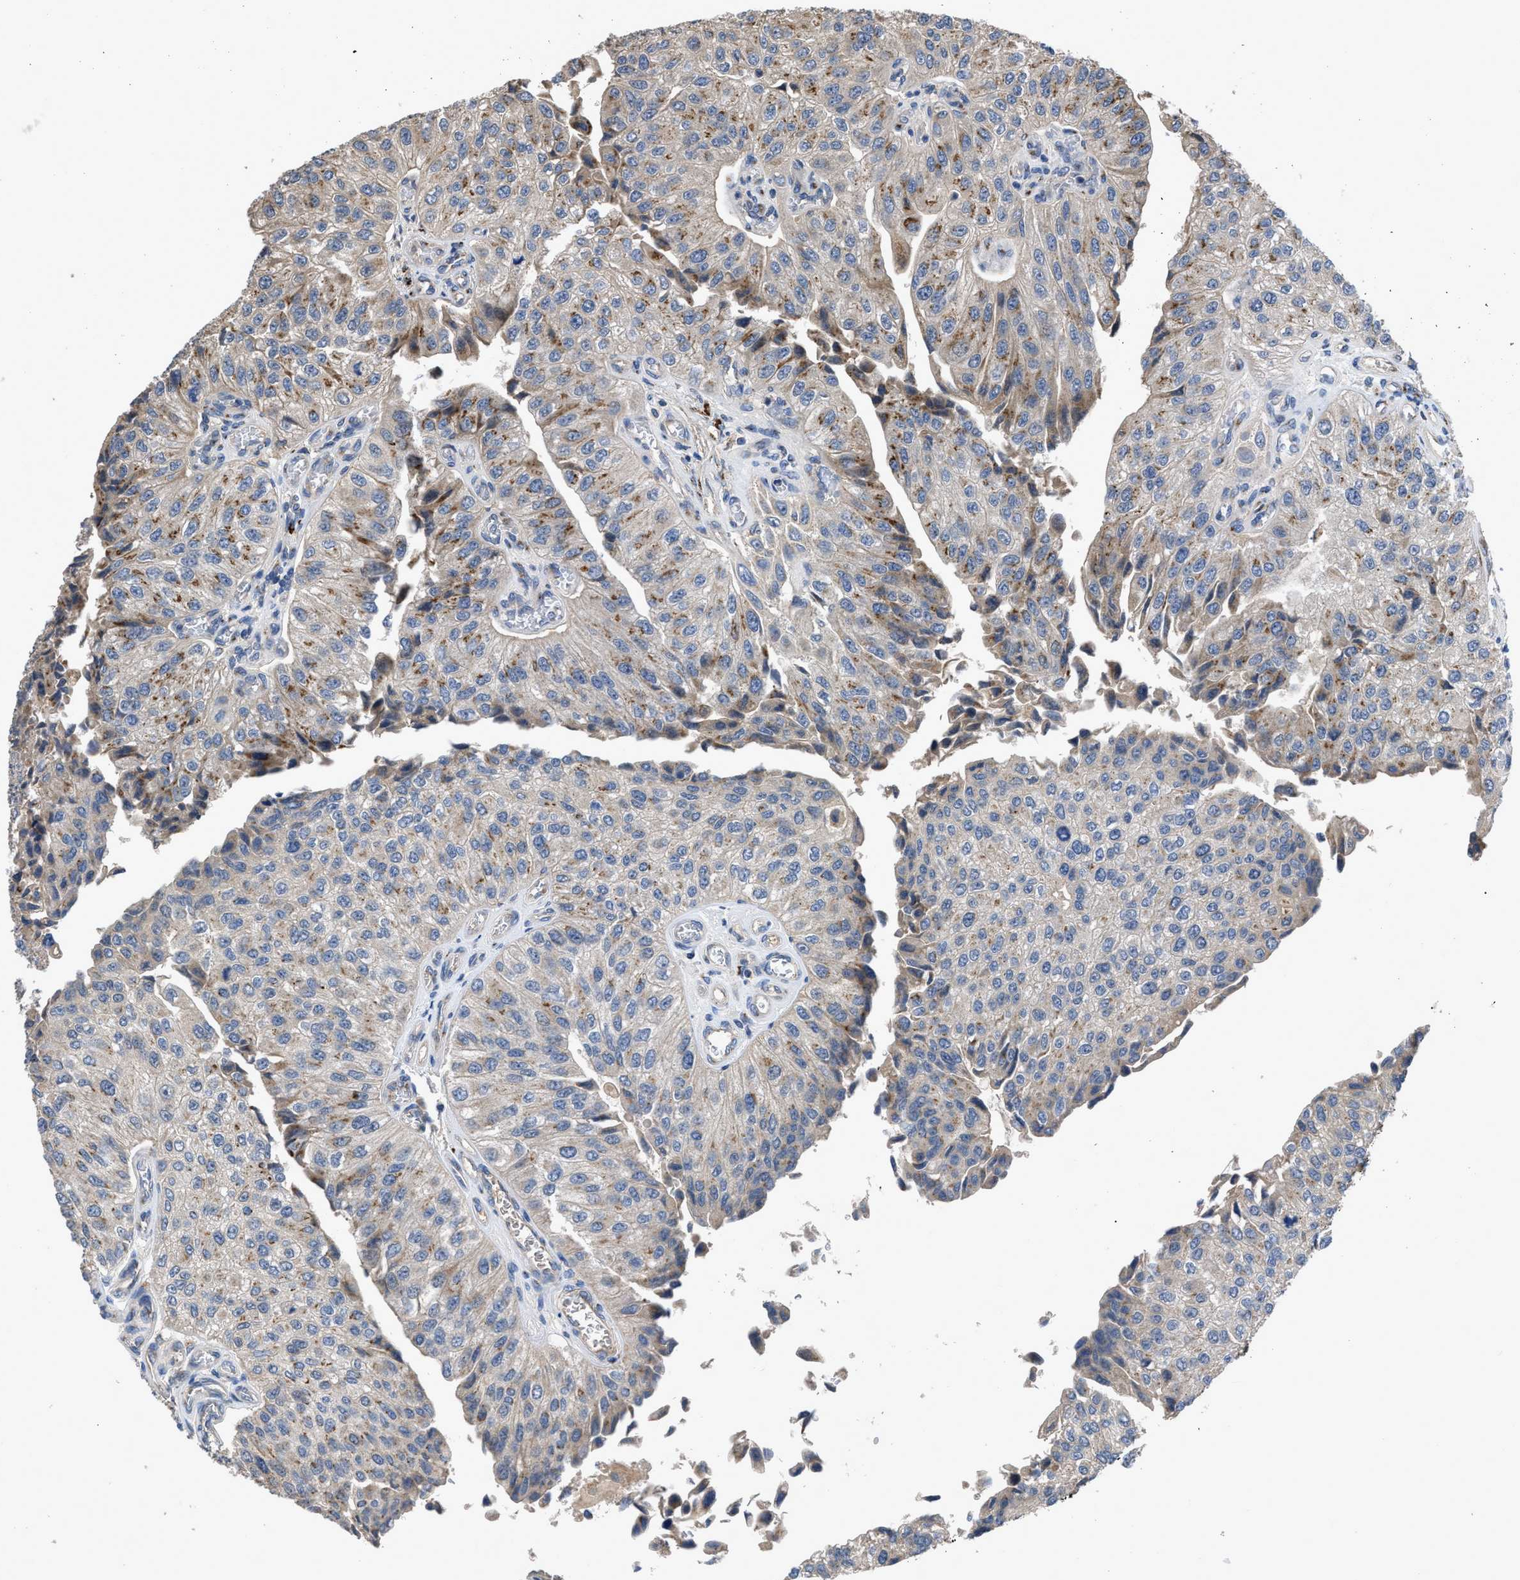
{"staining": {"intensity": "moderate", "quantity": "<25%", "location": "cytoplasmic/membranous"}, "tissue": "urothelial cancer", "cell_type": "Tumor cells", "image_type": "cancer", "snomed": [{"axis": "morphology", "description": "Urothelial carcinoma, High grade"}, {"axis": "topography", "description": "Kidney"}, {"axis": "topography", "description": "Urinary bladder"}], "caption": "Urothelial carcinoma (high-grade) tissue demonstrates moderate cytoplasmic/membranous positivity in about <25% of tumor cells, visualized by immunohistochemistry.", "gene": "SIK2", "patient": {"sex": "male", "age": 77}}